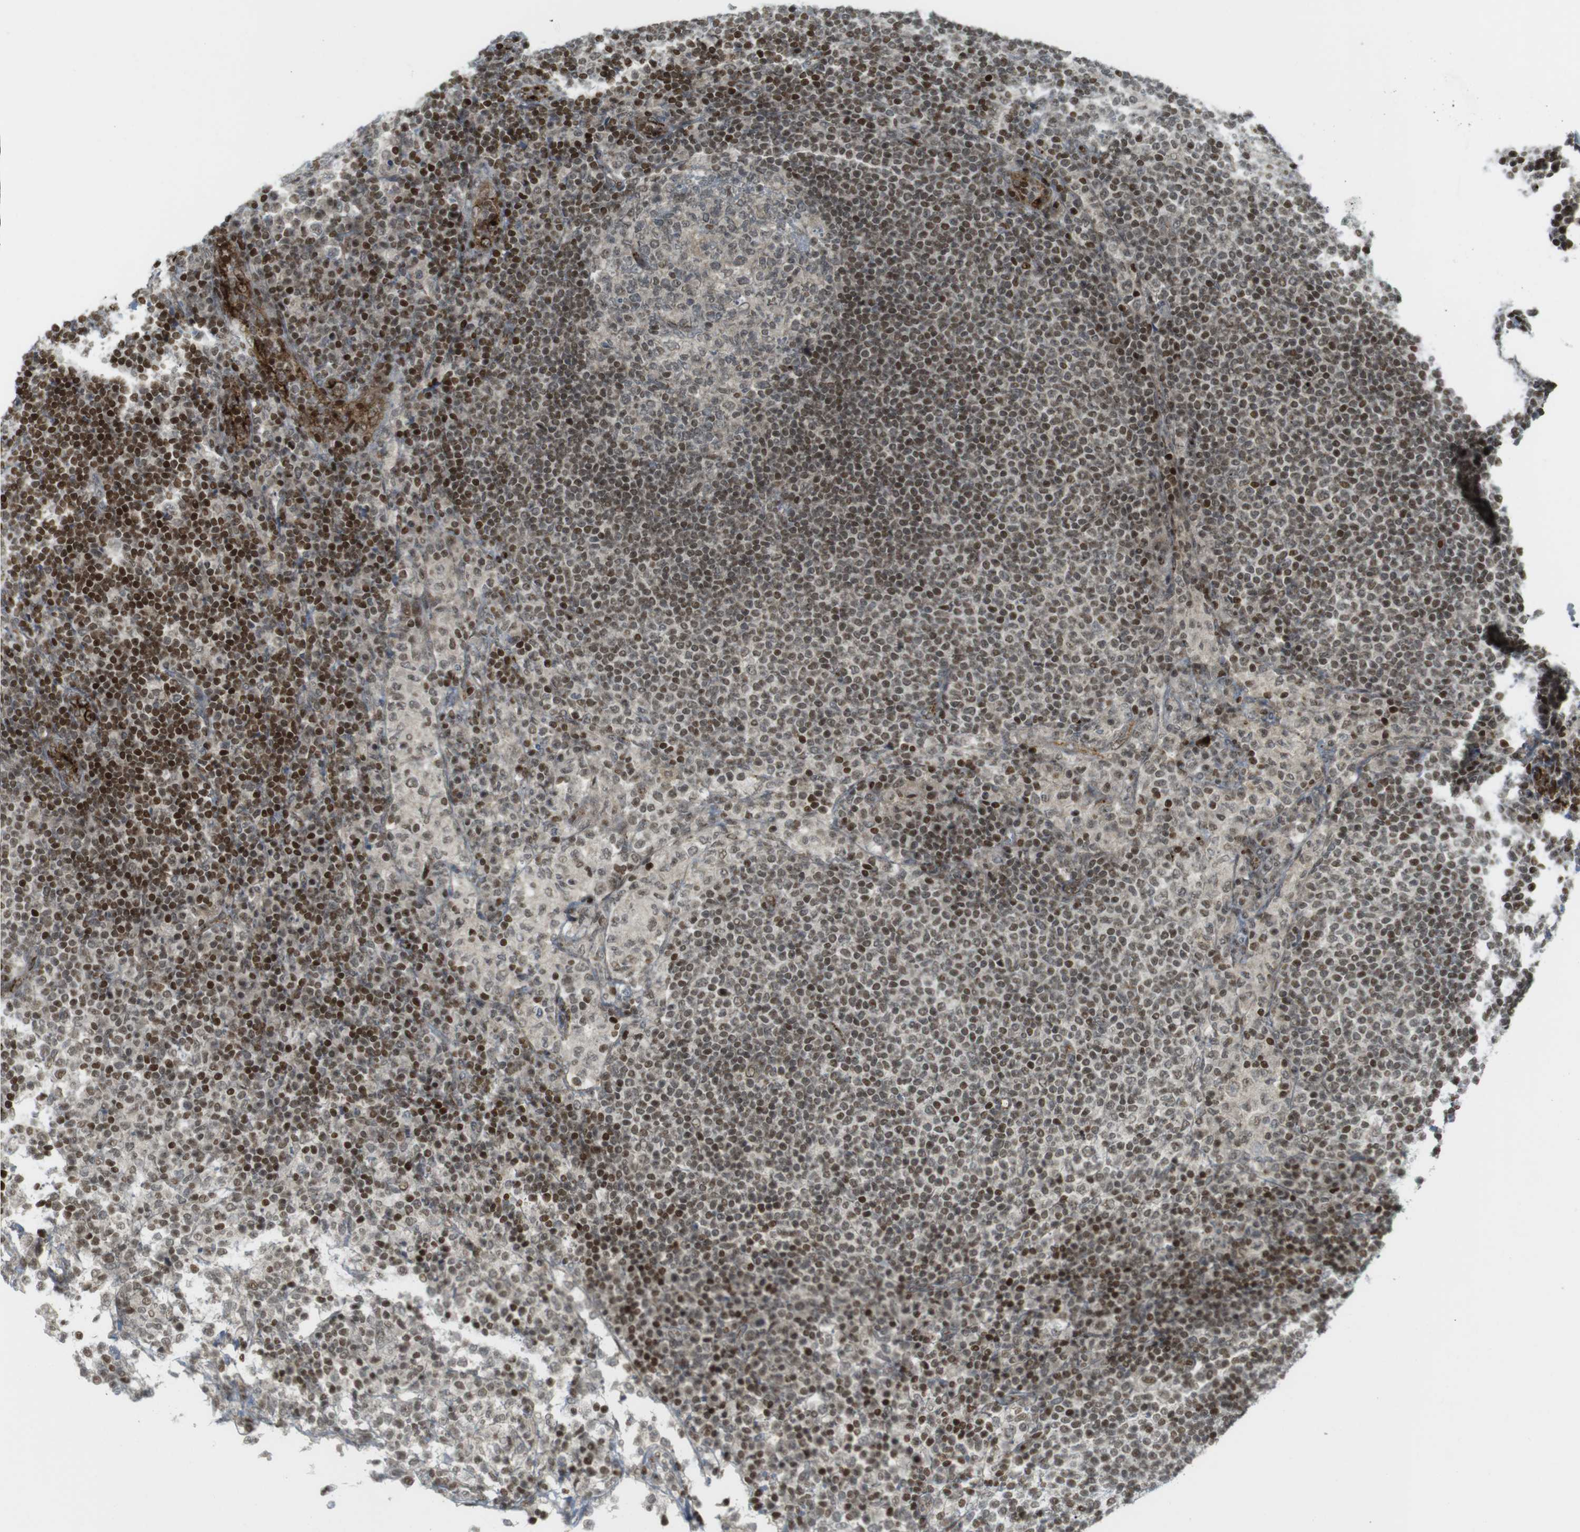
{"staining": {"intensity": "weak", "quantity": "25%-75%", "location": "cytoplasmic/membranous,nuclear"}, "tissue": "lymph node", "cell_type": "Germinal center cells", "image_type": "normal", "snomed": [{"axis": "morphology", "description": "Normal tissue, NOS"}, {"axis": "topography", "description": "Lymph node"}], "caption": "The photomicrograph reveals staining of unremarkable lymph node, revealing weak cytoplasmic/membranous,nuclear protein expression (brown color) within germinal center cells.", "gene": "PPP1R13B", "patient": {"sex": "female", "age": 53}}